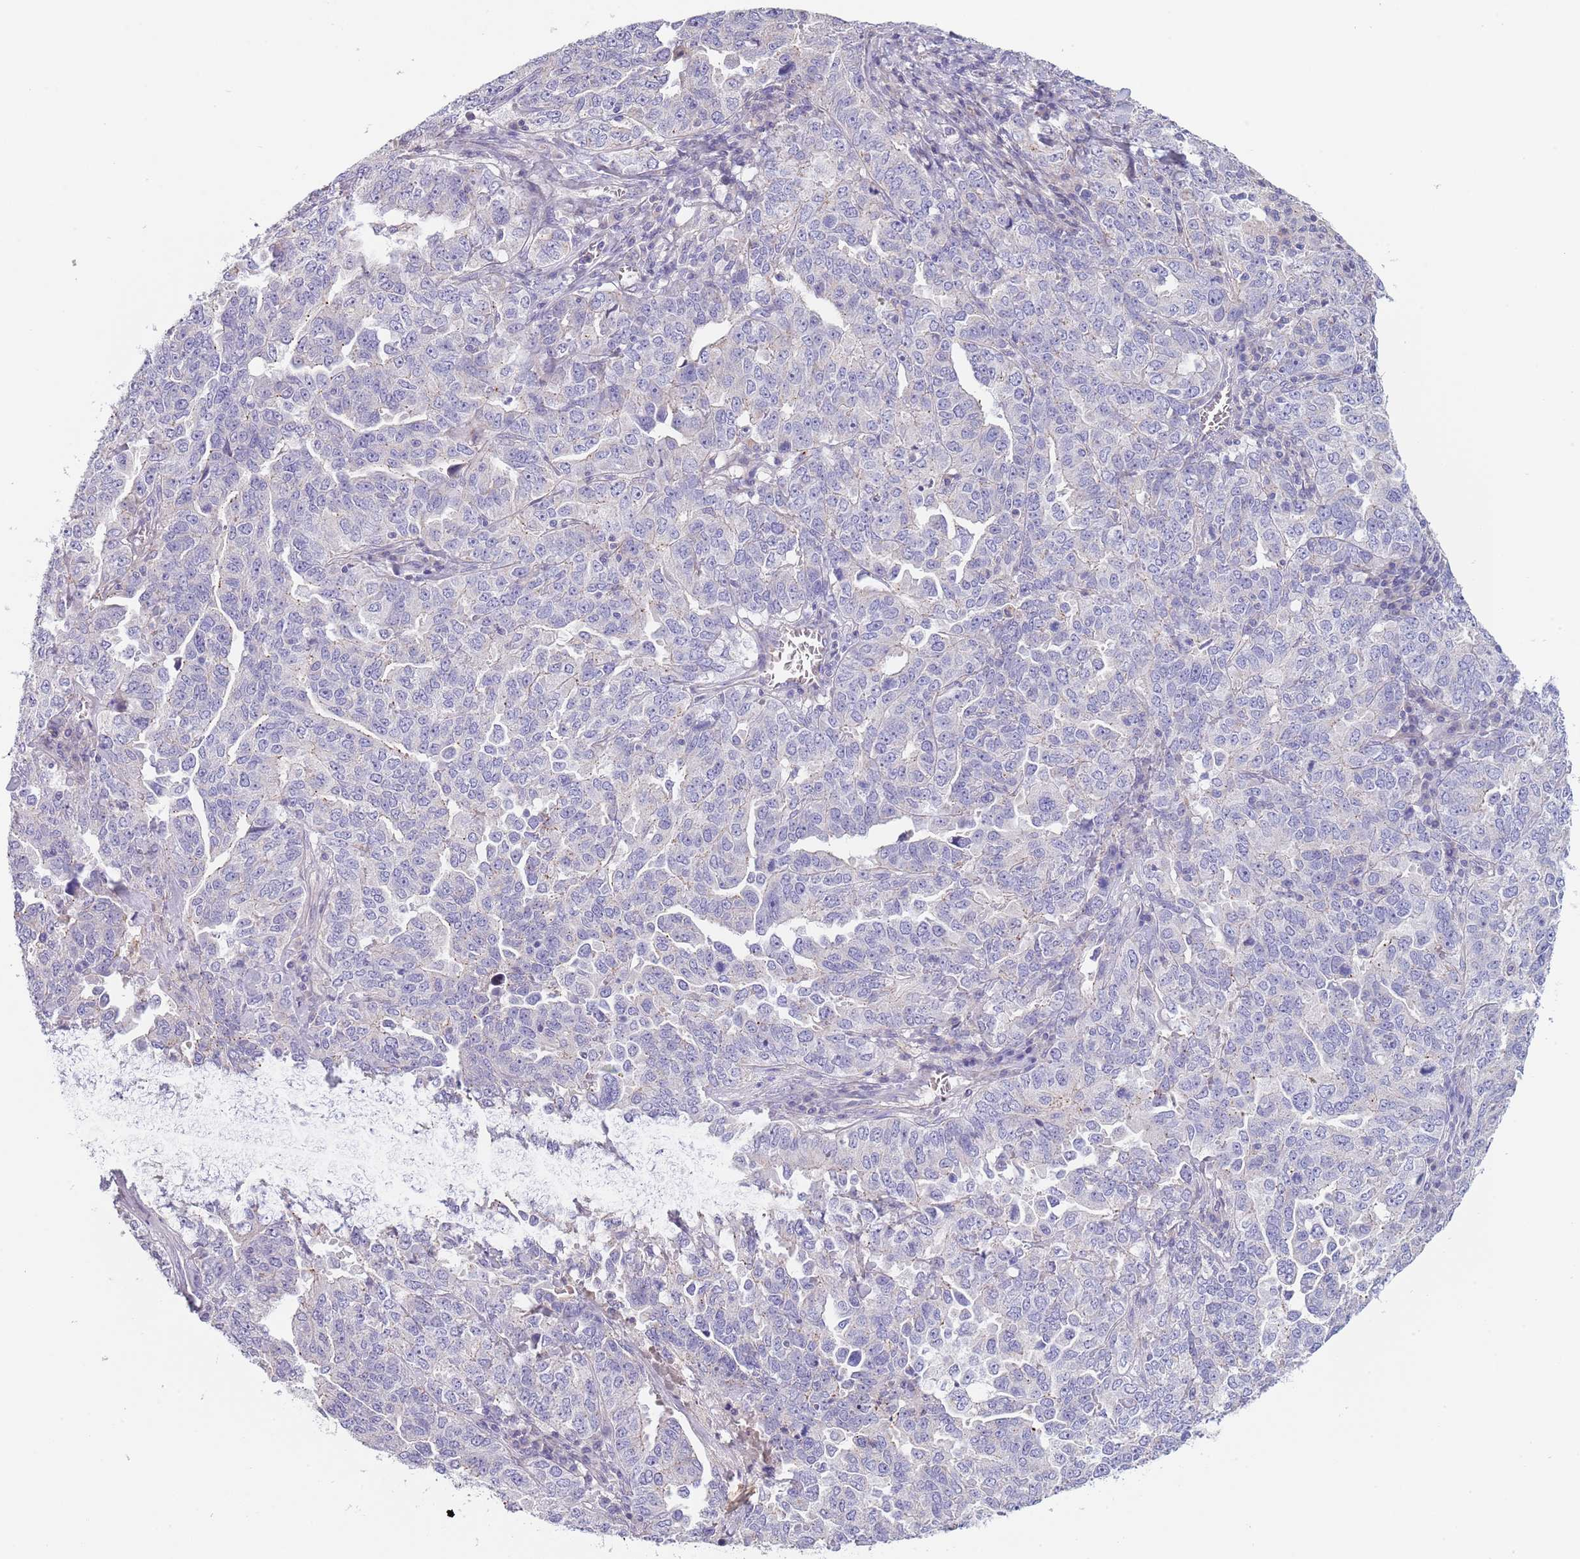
{"staining": {"intensity": "negative", "quantity": "none", "location": "none"}, "tissue": "ovarian cancer", "cell_type": "Tumor cells", "image_type": "cancer", "snomed": [{"axis": "morphology", "description": "Carcinoma, endometroid"}, {"axis": "topography", "description": "Ovary"}], "caption": "Tumor cells show no significant staining in endometroid carcinoma (ovarian).", "gene": "MAN1C1", "patient": {"sex": "female", "age": 62}}